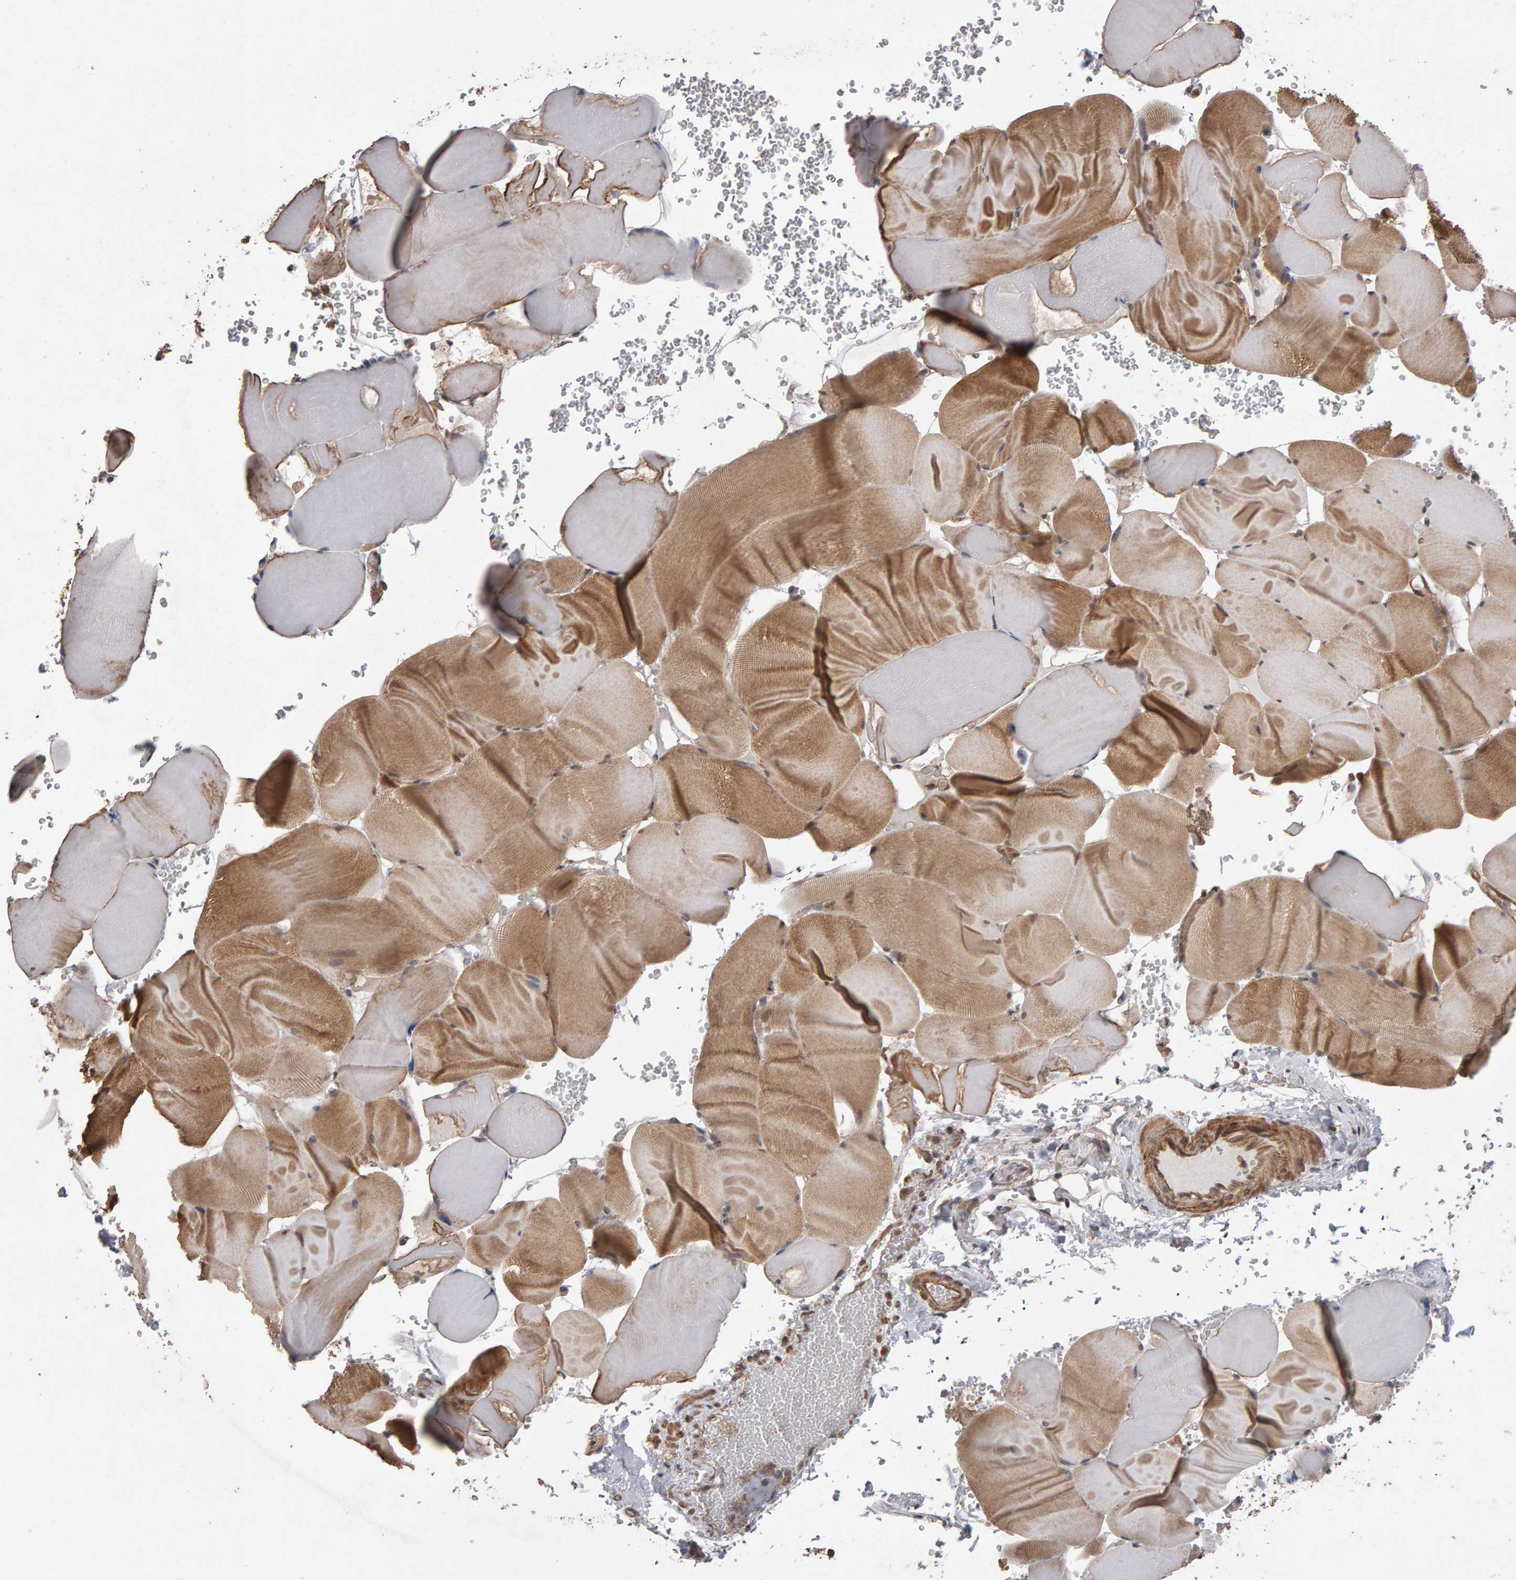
{"staining": {"intensity": "moderate", "quantity": ">75%", "location": "cytoplasmic/membranous"}, "tissue": "skeletal muscle", "cell_type": "Myocytes", "image_type": "normal", "snomed": [{"axis": "morphology", "description": "Normal tissue, NOS"}, {"axis": "topography", "description": "Skeletal muscle"}], "caption": "The micrograph demonstrates immunohistochemical staining of benign skeletal muscle. There is moderate cytoplasmic/membranous expression is seen in approximately >75% of myocytes.", "gene": "SCRIB", "patient": {"sex": "male", "age": 62}}